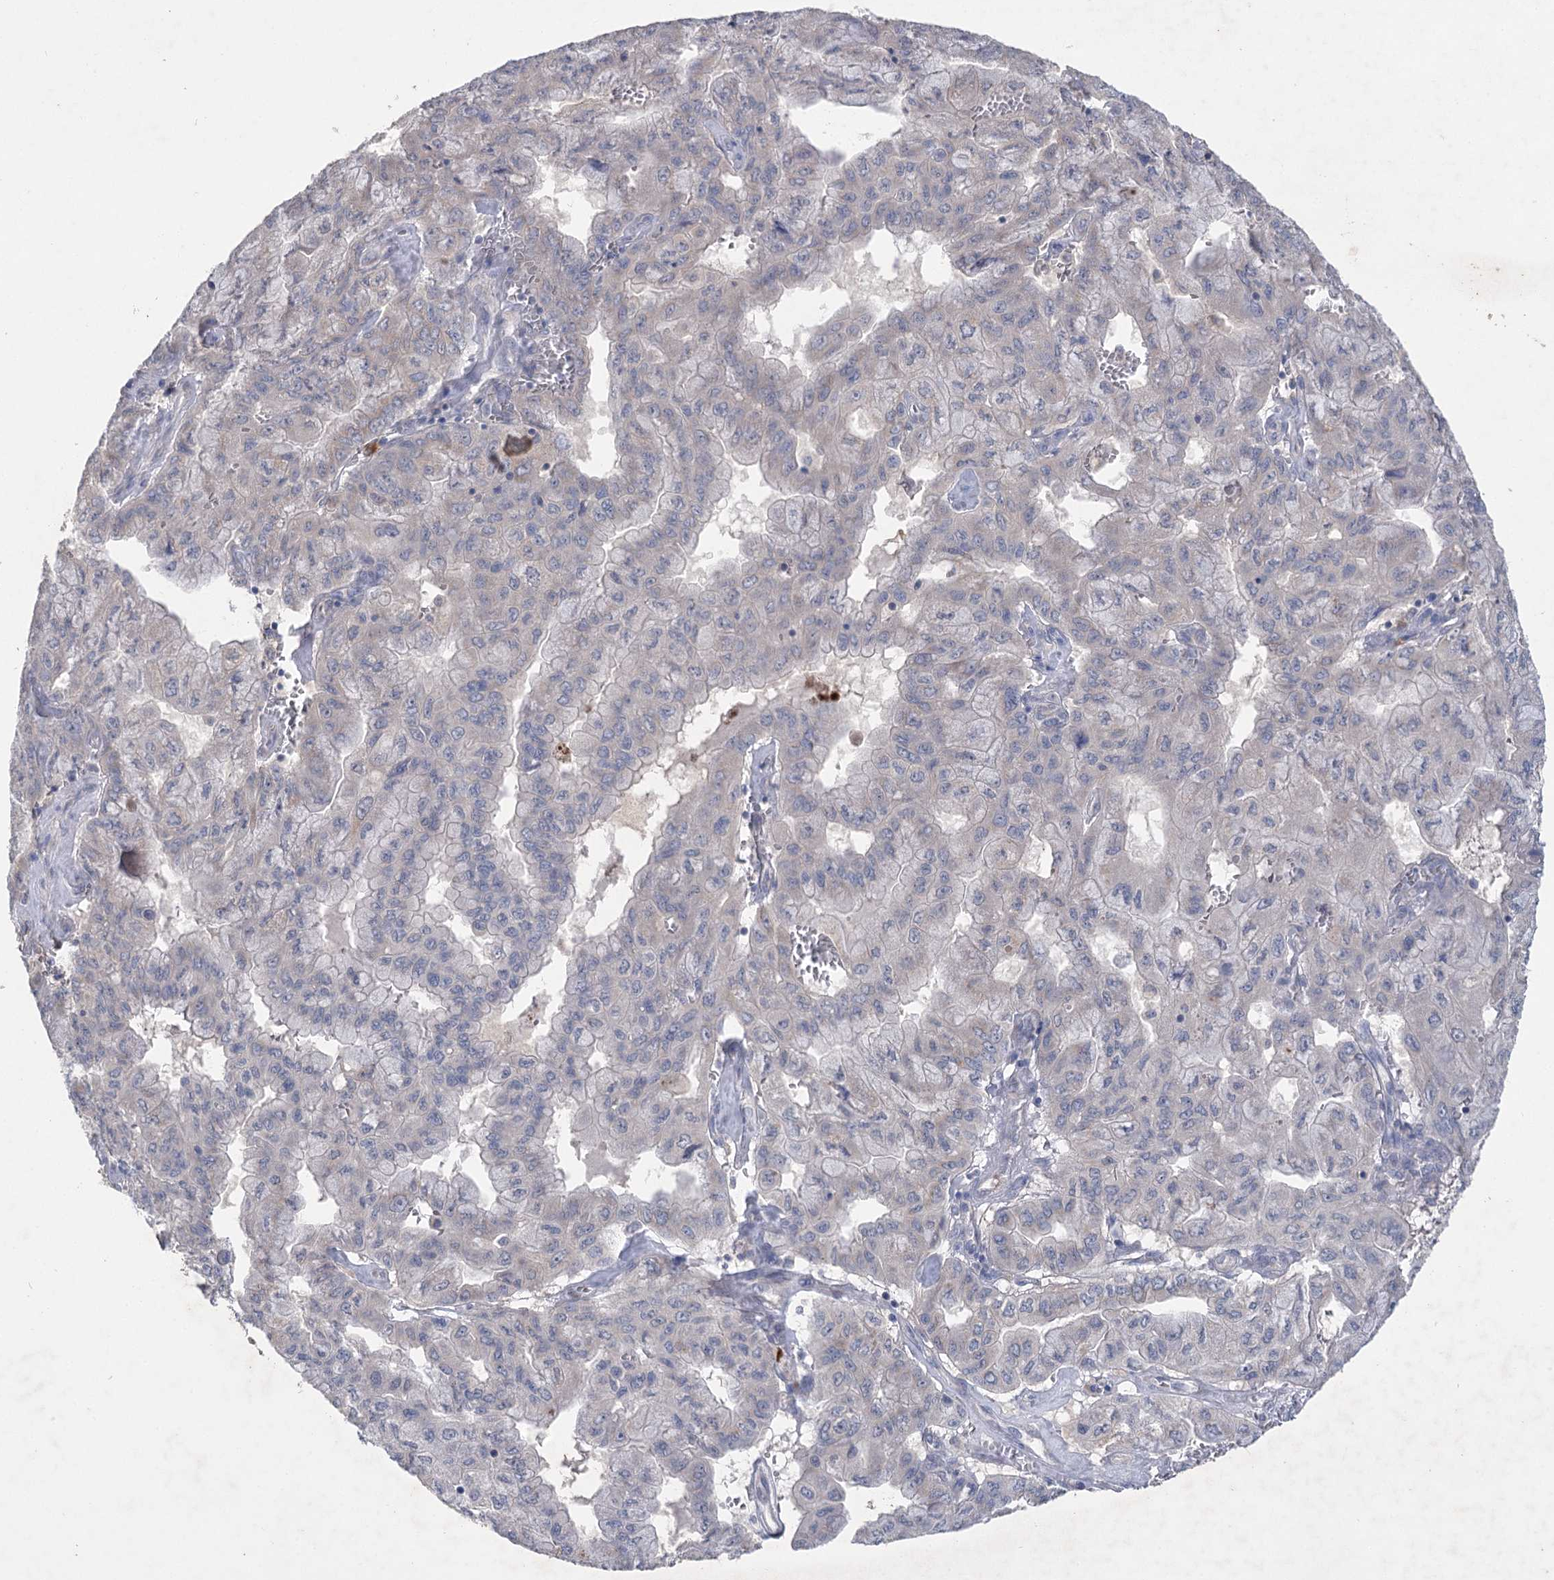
{"staining": {"intensity": "negative", "quantity": "none", "location": "none"}, "tissue": "pancreatic cancer", "cell_type": "Tumor cells", "image_type": "cancer", "snomed": [{"axis": "morphology", "description": "Adenocarcinoma, NOS"}, {"axis": "topography", "description": "Pancreas"}], "caption": "IHC of human pancreatic cancer reveals no expression in tumor cells.", "gene": "IL1RAP", "patient": {"sex": "male", "age": 51}}